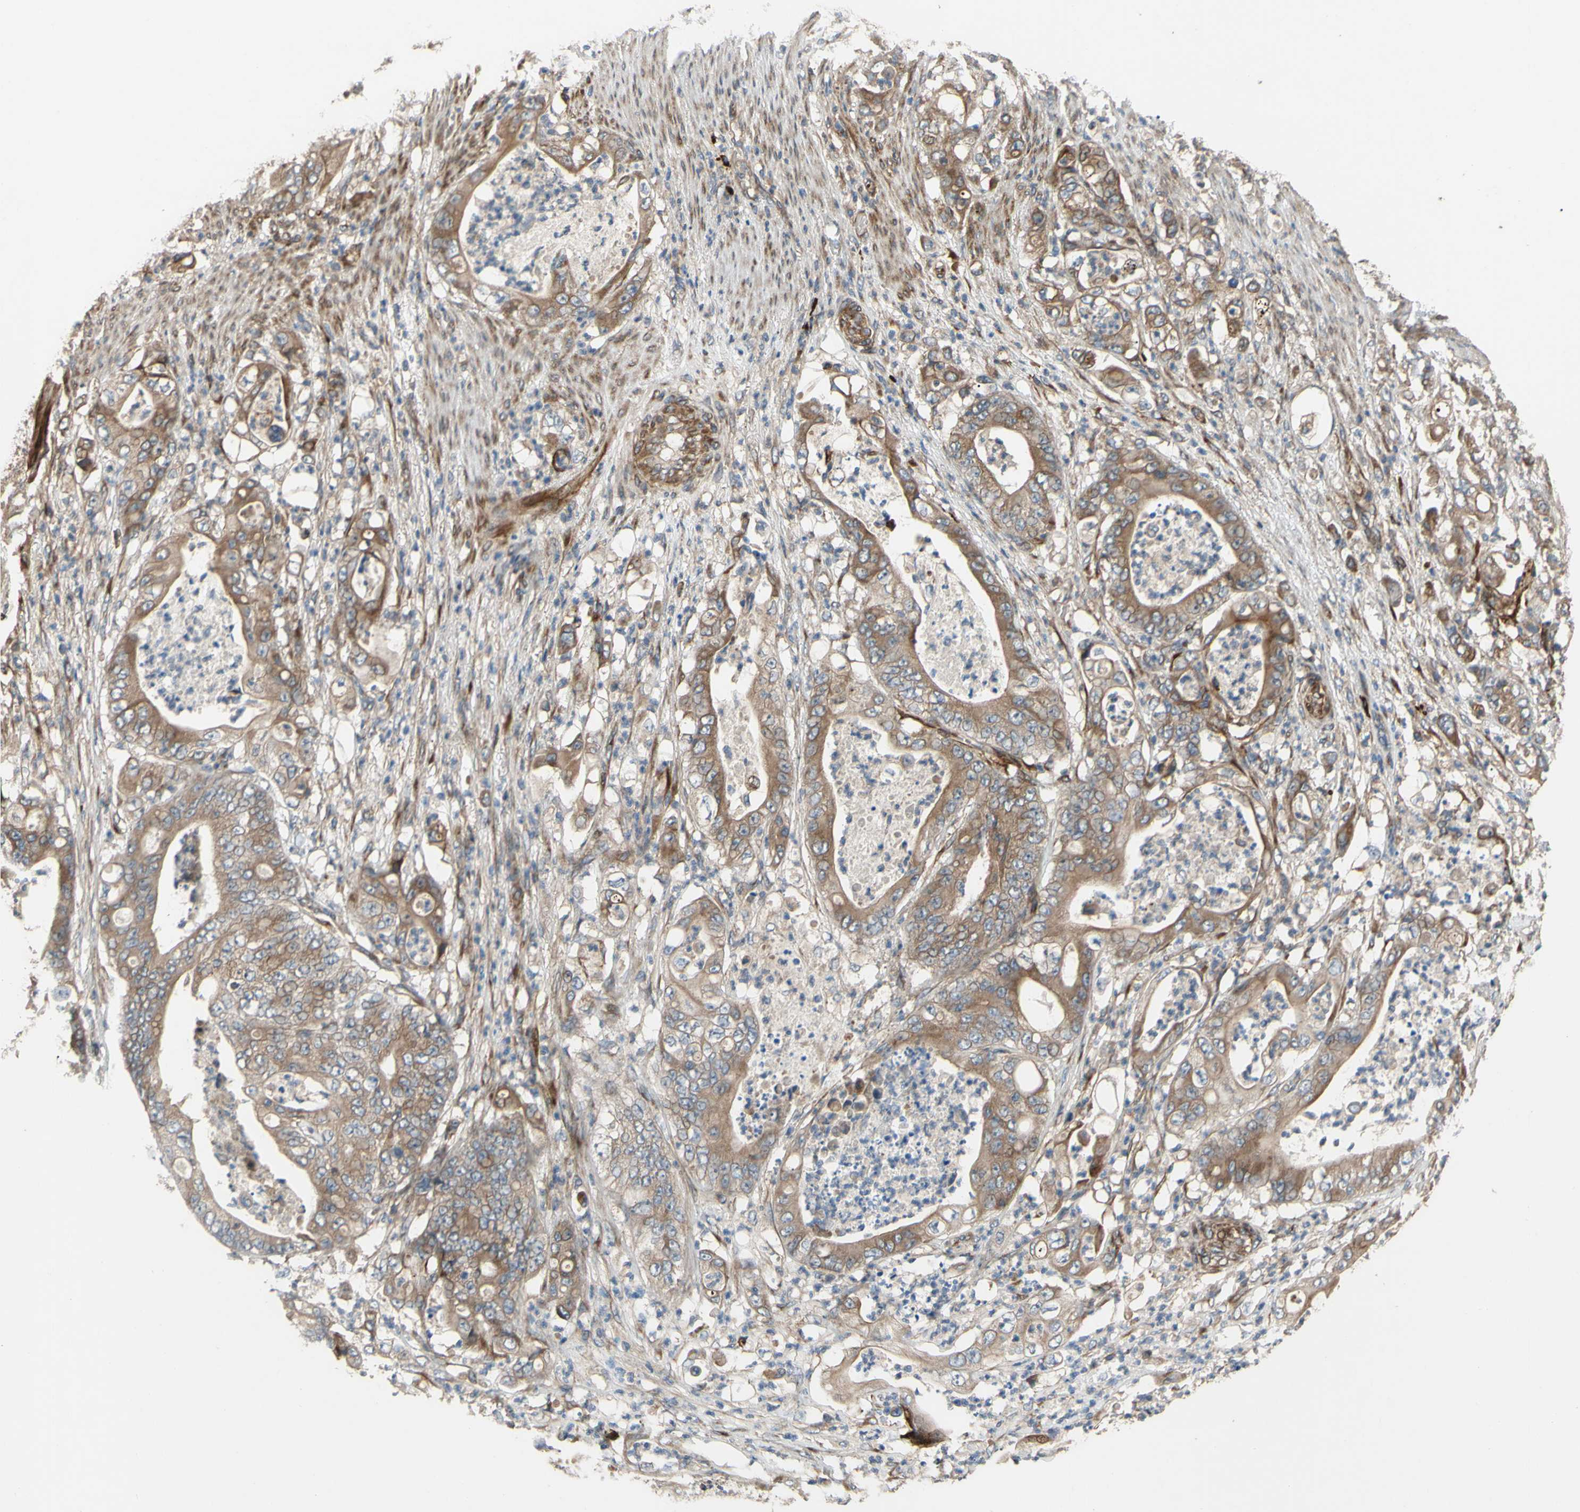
{"staining": {"intensity": "moderate", "quantity": ">75%", "location": "cytoplasmic/membranous"}, "tissue": "stomach cancer", "cell_type": "Tumor cells", "image_type": "cancer", "snomed": [{"axis": "morphology", "description": "Adenocarcinoma, NOS"}, {"axis": "topography", "description": "Stomach"}], "caption": "Adenocarcinoma (stomach) stained with immunohistochemistry reveals moderate cytoplasmic/membranous staining in approximately >75% of tumor cells. The staining was performed using DAB to visualize the protein expression in brown, while the nuclei were stained in blue with hematoxylin (Magnification: 20x).", "gene": "SPTLC1", "patient": {"sex": "female", "age": 73}}